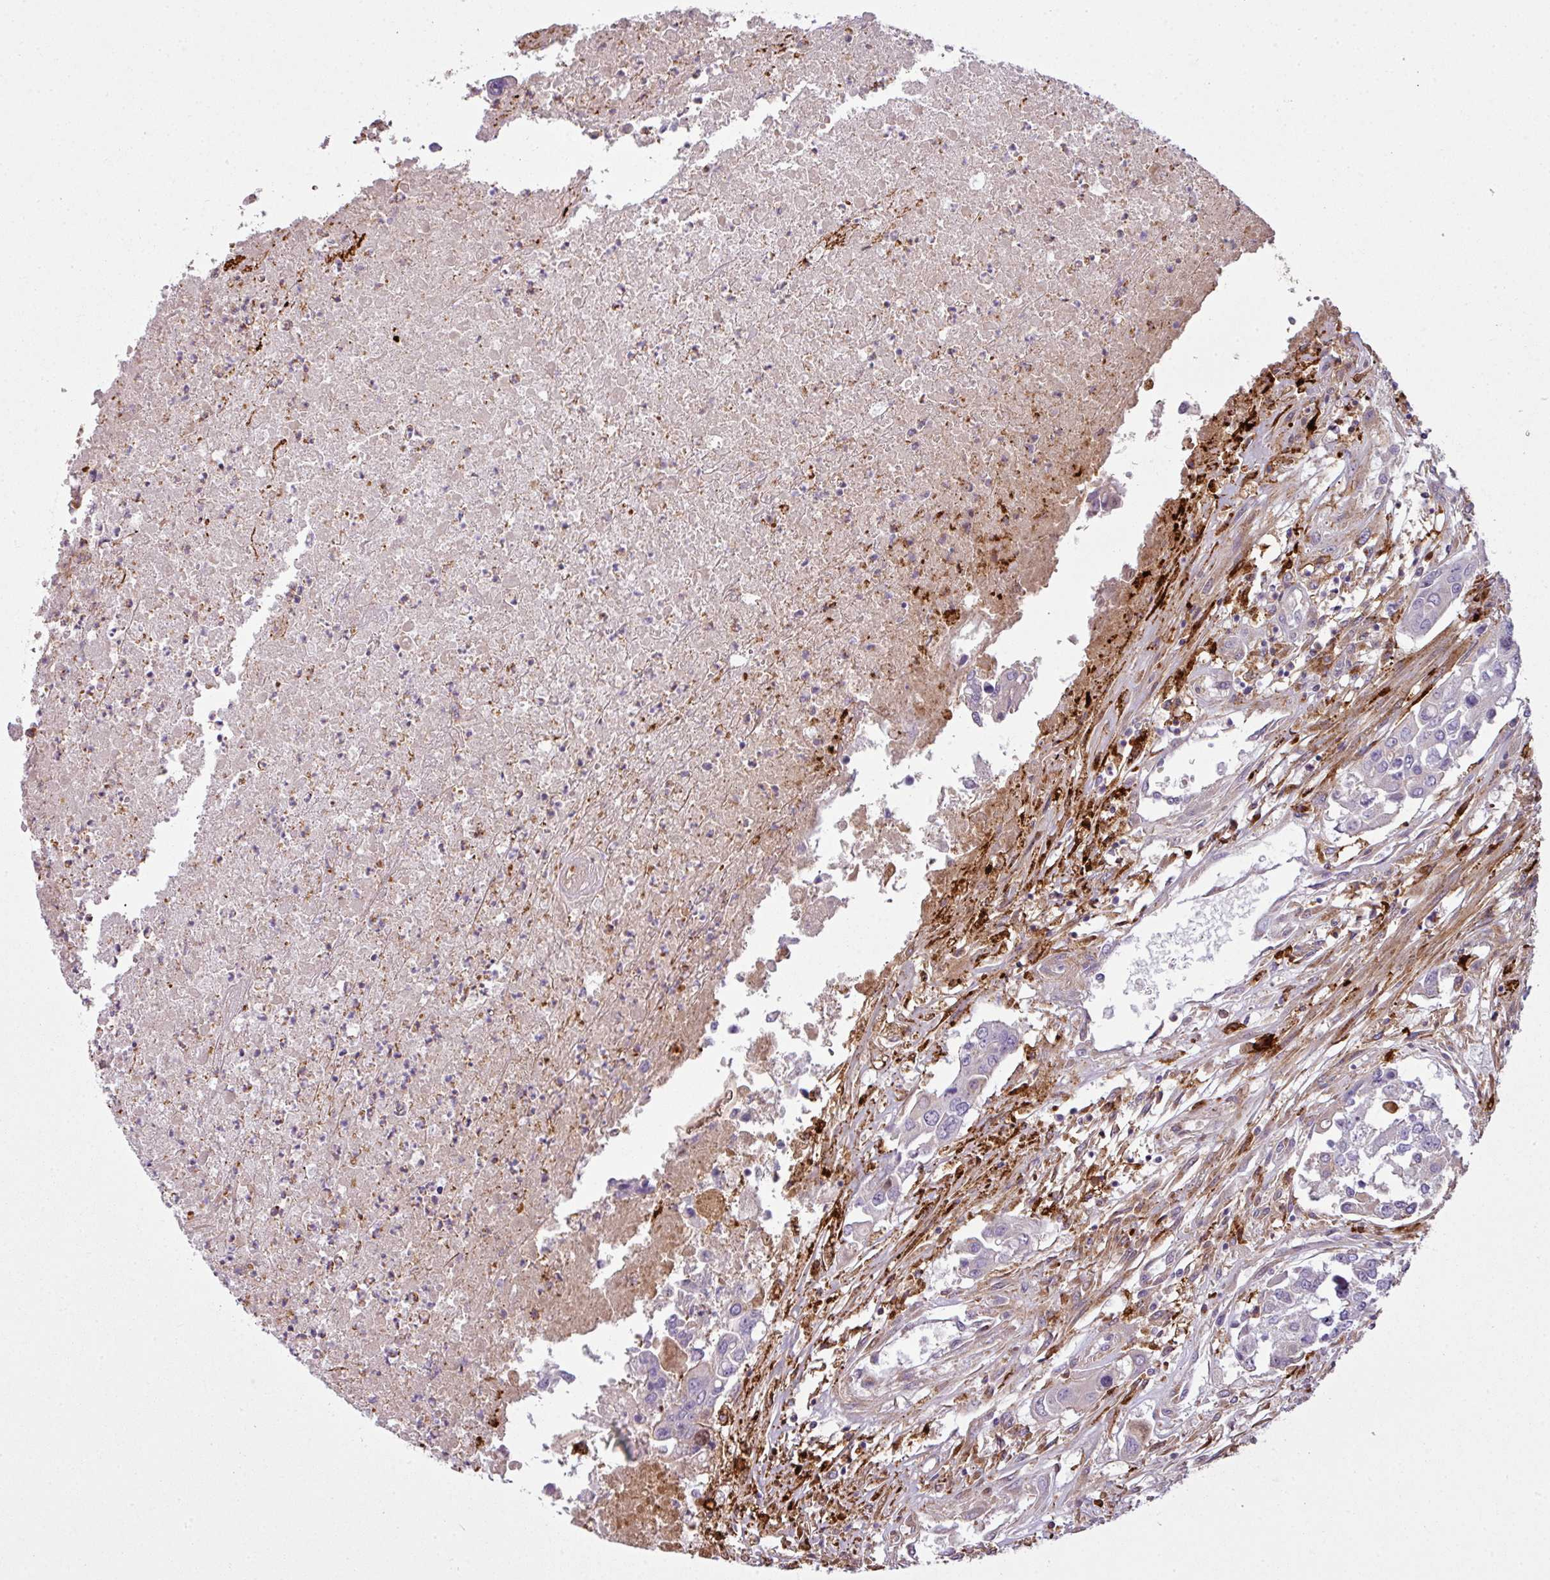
{"staining": {"intensity": "negative", "quantity": "none", "location": "none"}, "tissue": "colorectal cancer", "cell_type": "Tumor cells", "image_type": "cancer", "snomed": [{"axis": "morphology", "description": "Adenocarcinoma, NOS"}, {"axis": "topography", "description": "Colon"}], "caption": "High power microscopy histopathology image of an IHC micrograph of colorectal adenocarcinoma, revealing no significant positivity in tumor cells.", "gene": "COL8A1", "patient": {"sex": "male", "age": 77}}